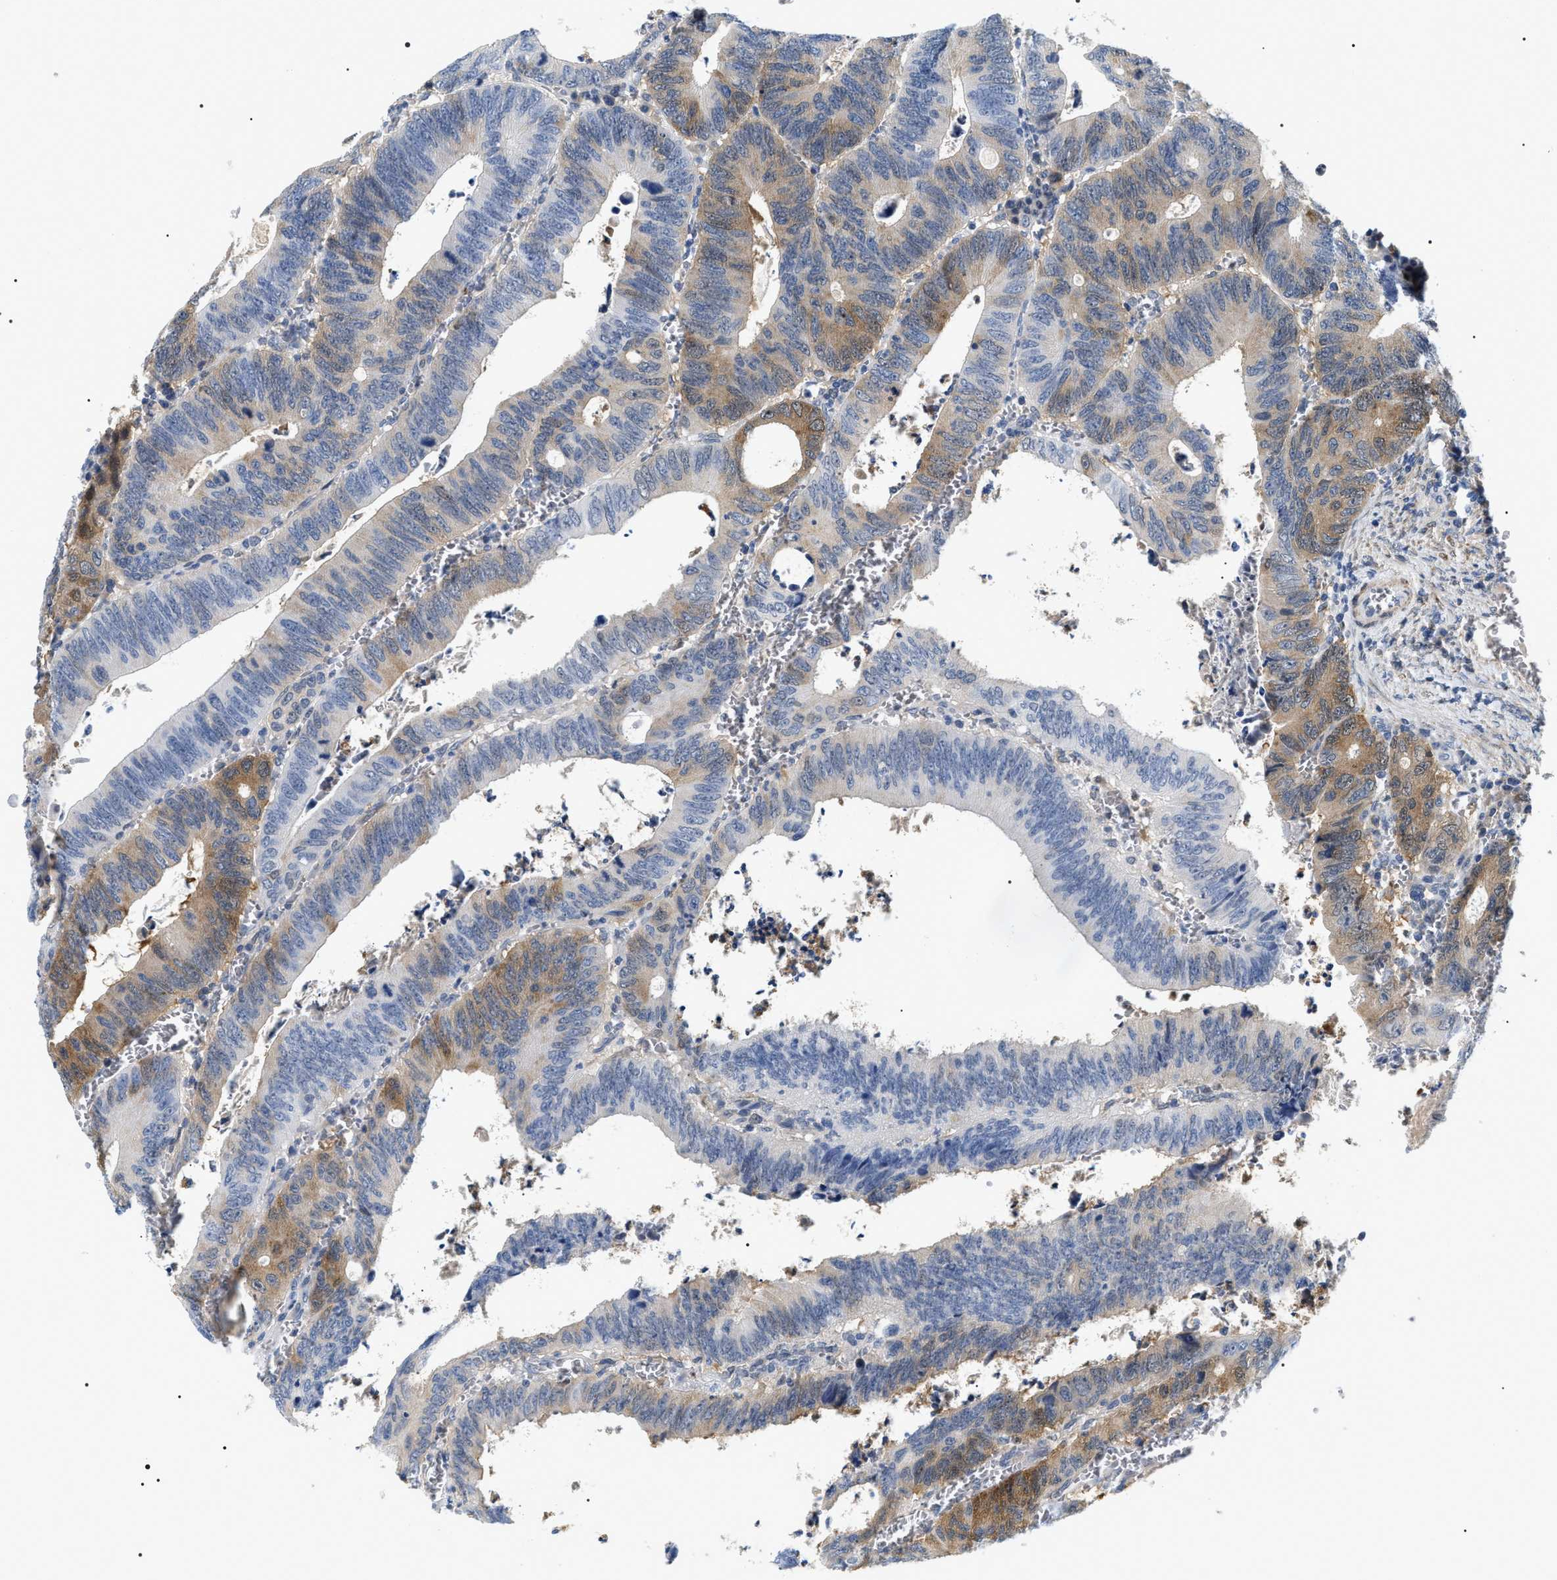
{"staining": {"intensity": "moderate", "quantity": "25%-75%", "location": "cytoplasmic/membranous"}, "tissue": "colorectal cancer", "cell_type": "Tumor cells", "image_type": "cancer", "snomed": [{"axis": "morphology", "description": "Inflammation, NOS"}, {"axis": "morphology", "description": "Adenocarcinoma, NOS"}, {"axis": "topography", "description": "Colon"}], "caption": "Brown immunohistochemical staining in human colorectal cancer (adenocarcinoma) exhibits moderate cytoplasmic/membranous expression in approximately 25%-75% of tumor cells.", "gene": "BAG2", "patient": {"sex": "male", "age": 72}}